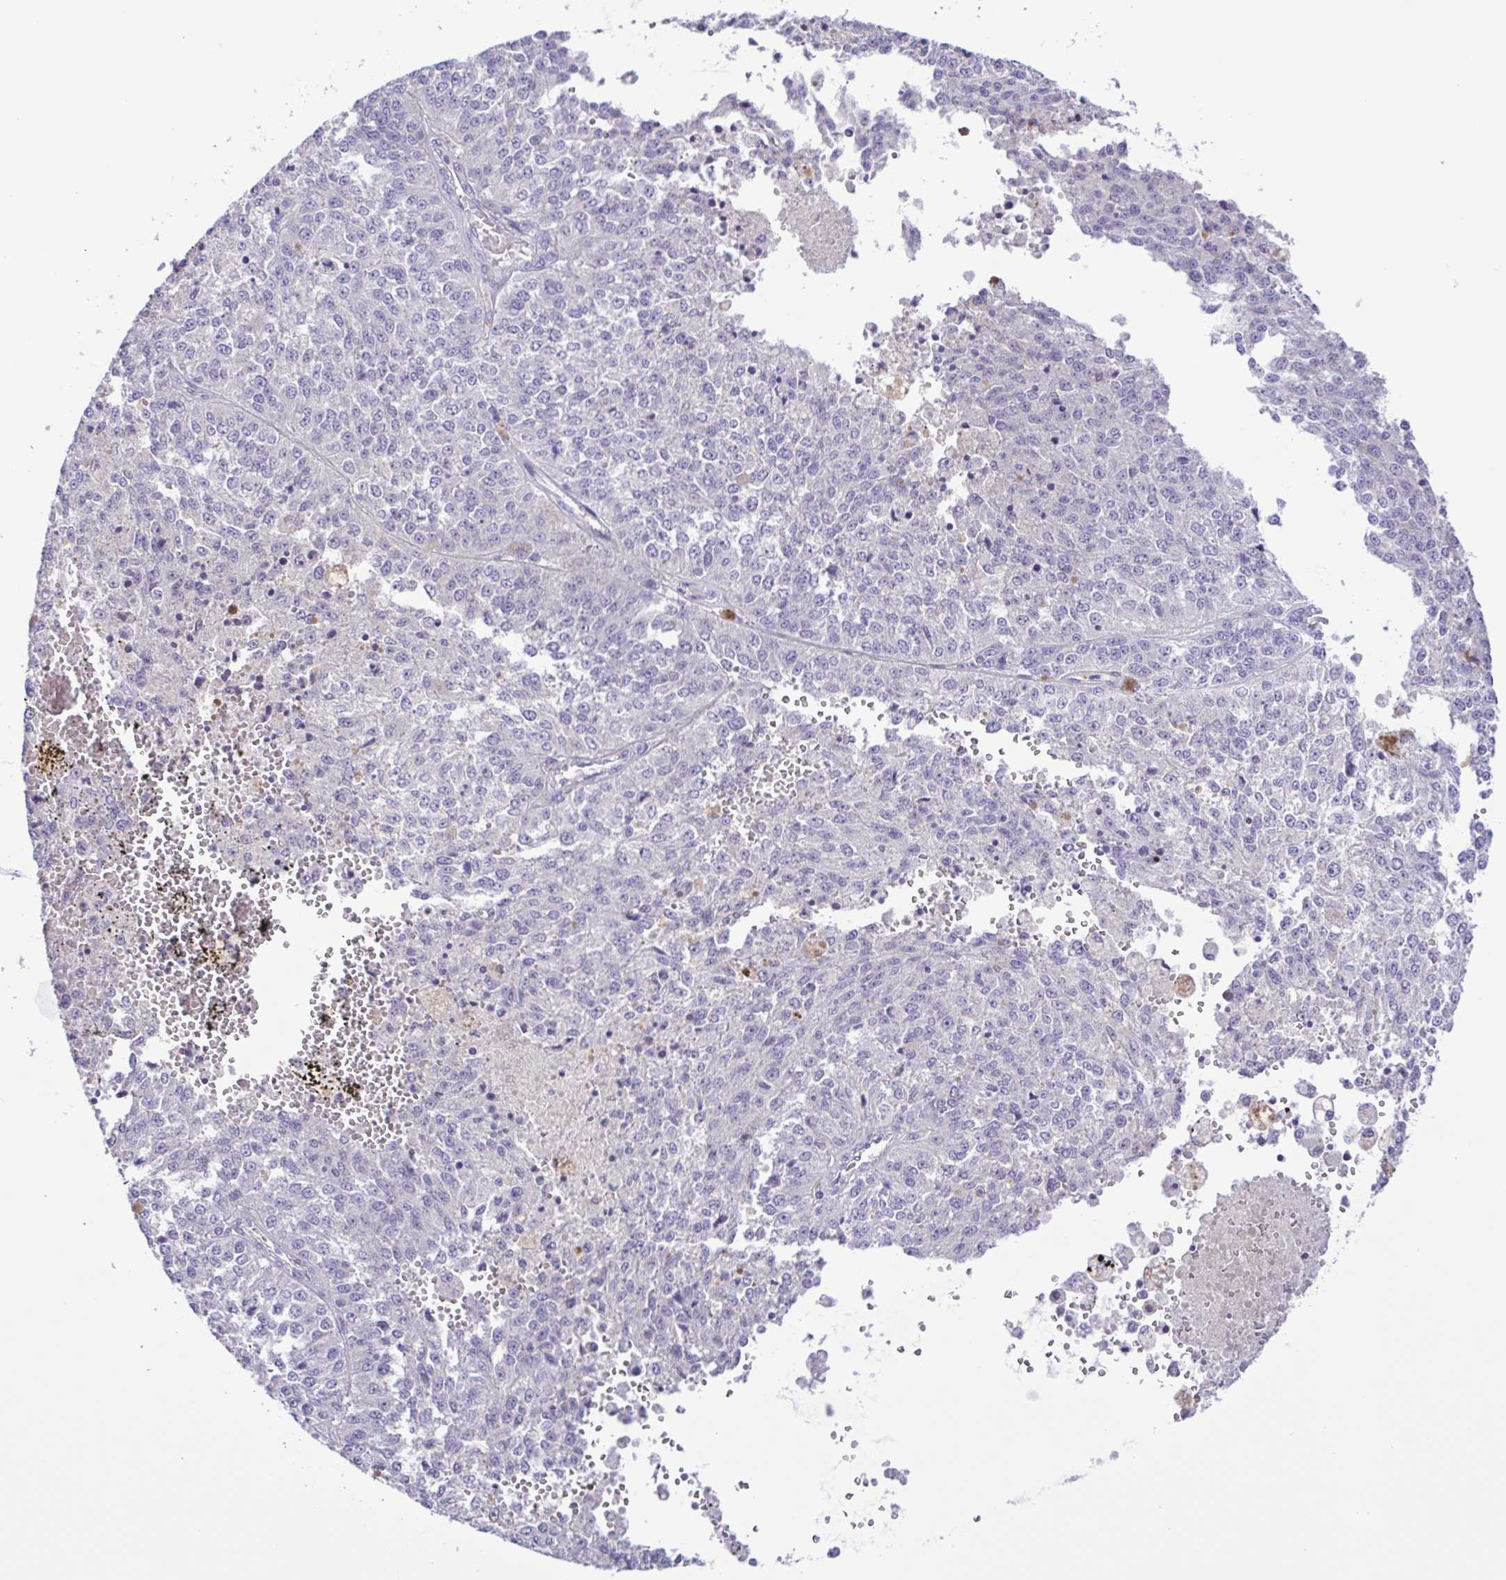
{"staining": {"intensity": "negative", "quantity": "none", "location": "none"}, "tissue": "melanoma", "cell_type": "Tumor cells", "image_type": "cancer", "snomed": [{"axis": "morphology", "description": "Malignant melanoma, Metastatic site"}, {"axis": "topography", "description": "Lymph node"}], "caption": "An IHC photomicrograph of melanoma is shown. There is no staining in tumor cells of melanoma.", "gene": "GABBR2", "patient": {"sex": "female", "age": 64}}